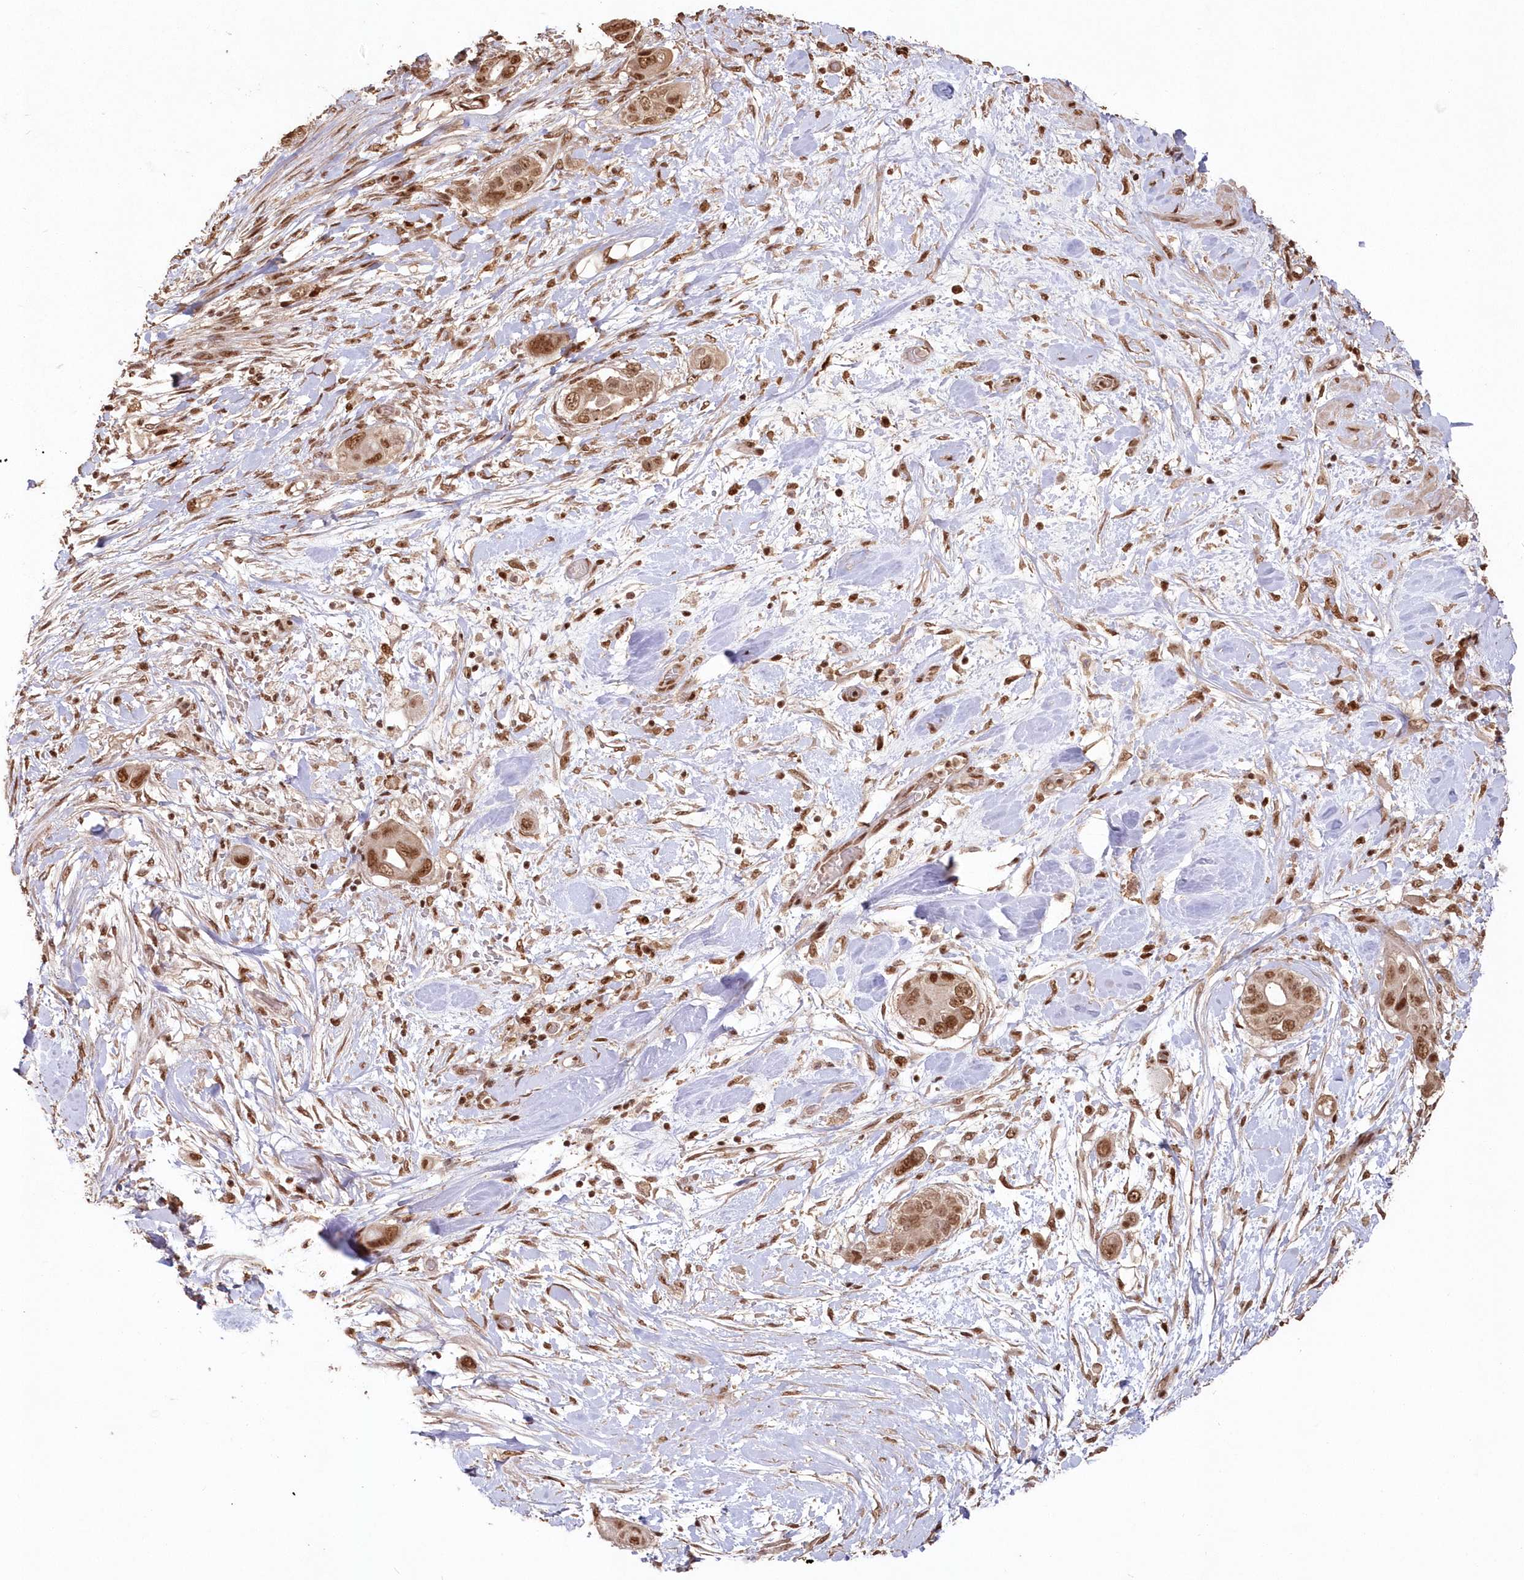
{"staining": {"intensity": "moderate", "quantity": ">75%", "location": "nuclear"}, "tissue": "pancreatic cancer", "cell_type": "Tumor cells", "image_type": "cancer", "snomed": [{"axis": "morphology", "description": "Adenocarcinoma, NOS"}, {"axis": "topography", "description": "Pancreas"}], "caption": "Protein staining reveals moderate nuclear expression in about >75% of tumor cells in pancreatic cancer (adenocarcinoma).", "gene": "PDS5A", "patient": {"sex": "male", "age": 68}}